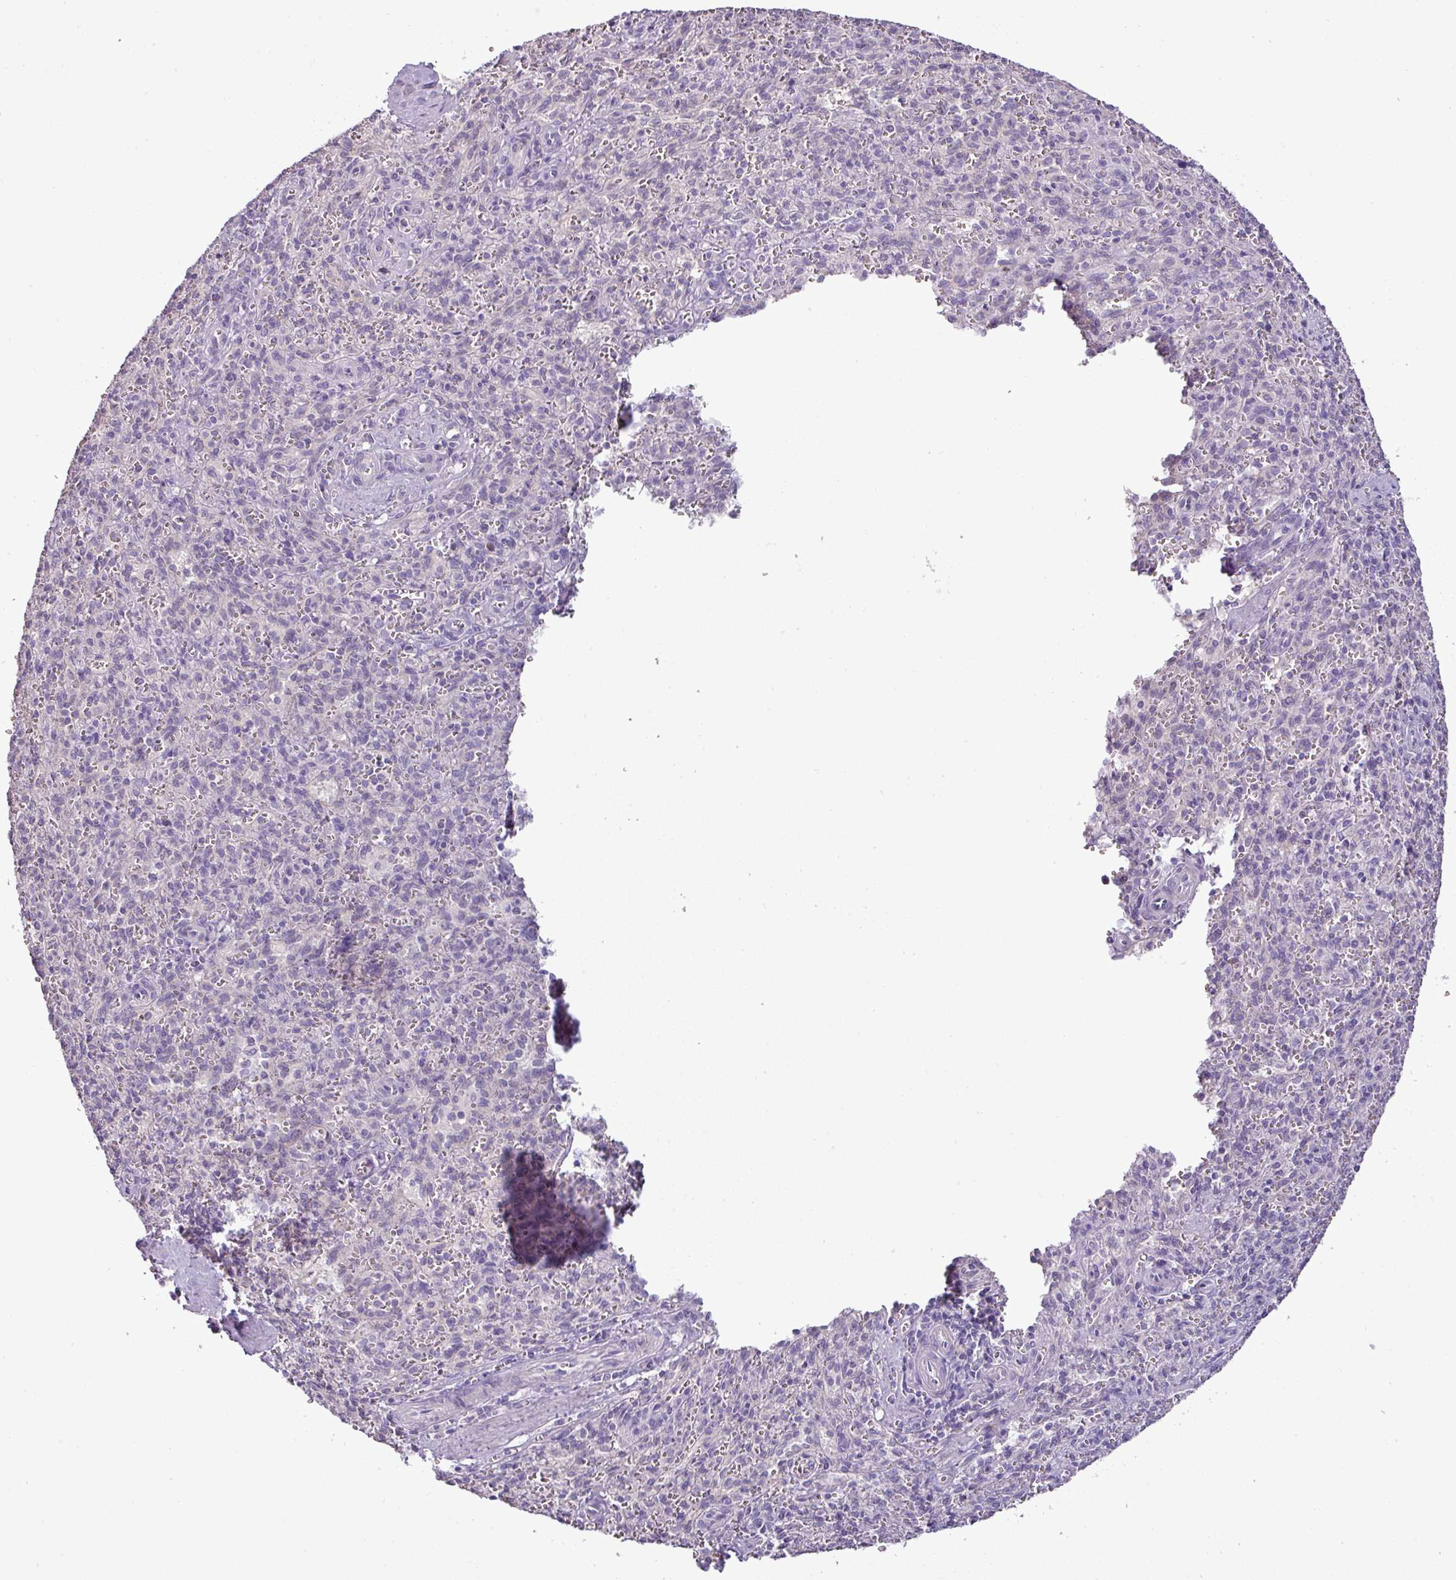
{"staining": {"intensity": "negative", "quantity": "none", "location": "none"}, "tissue": "spleen", "cell_type": "Cells in red pulp", "image_type": "normal", "snomed": [{"axis": "morphology", "description": "Normal tissue, NOS"}, {"axis": "topography", "description": "Spleen"}], "caption": "Human spleen stained for a protein using immunohistochemistry (IHC) demonstrates no expression in cells in red pulp.", "gene": "BRINP2", "patient": {"sex": "female", "age": 26}}